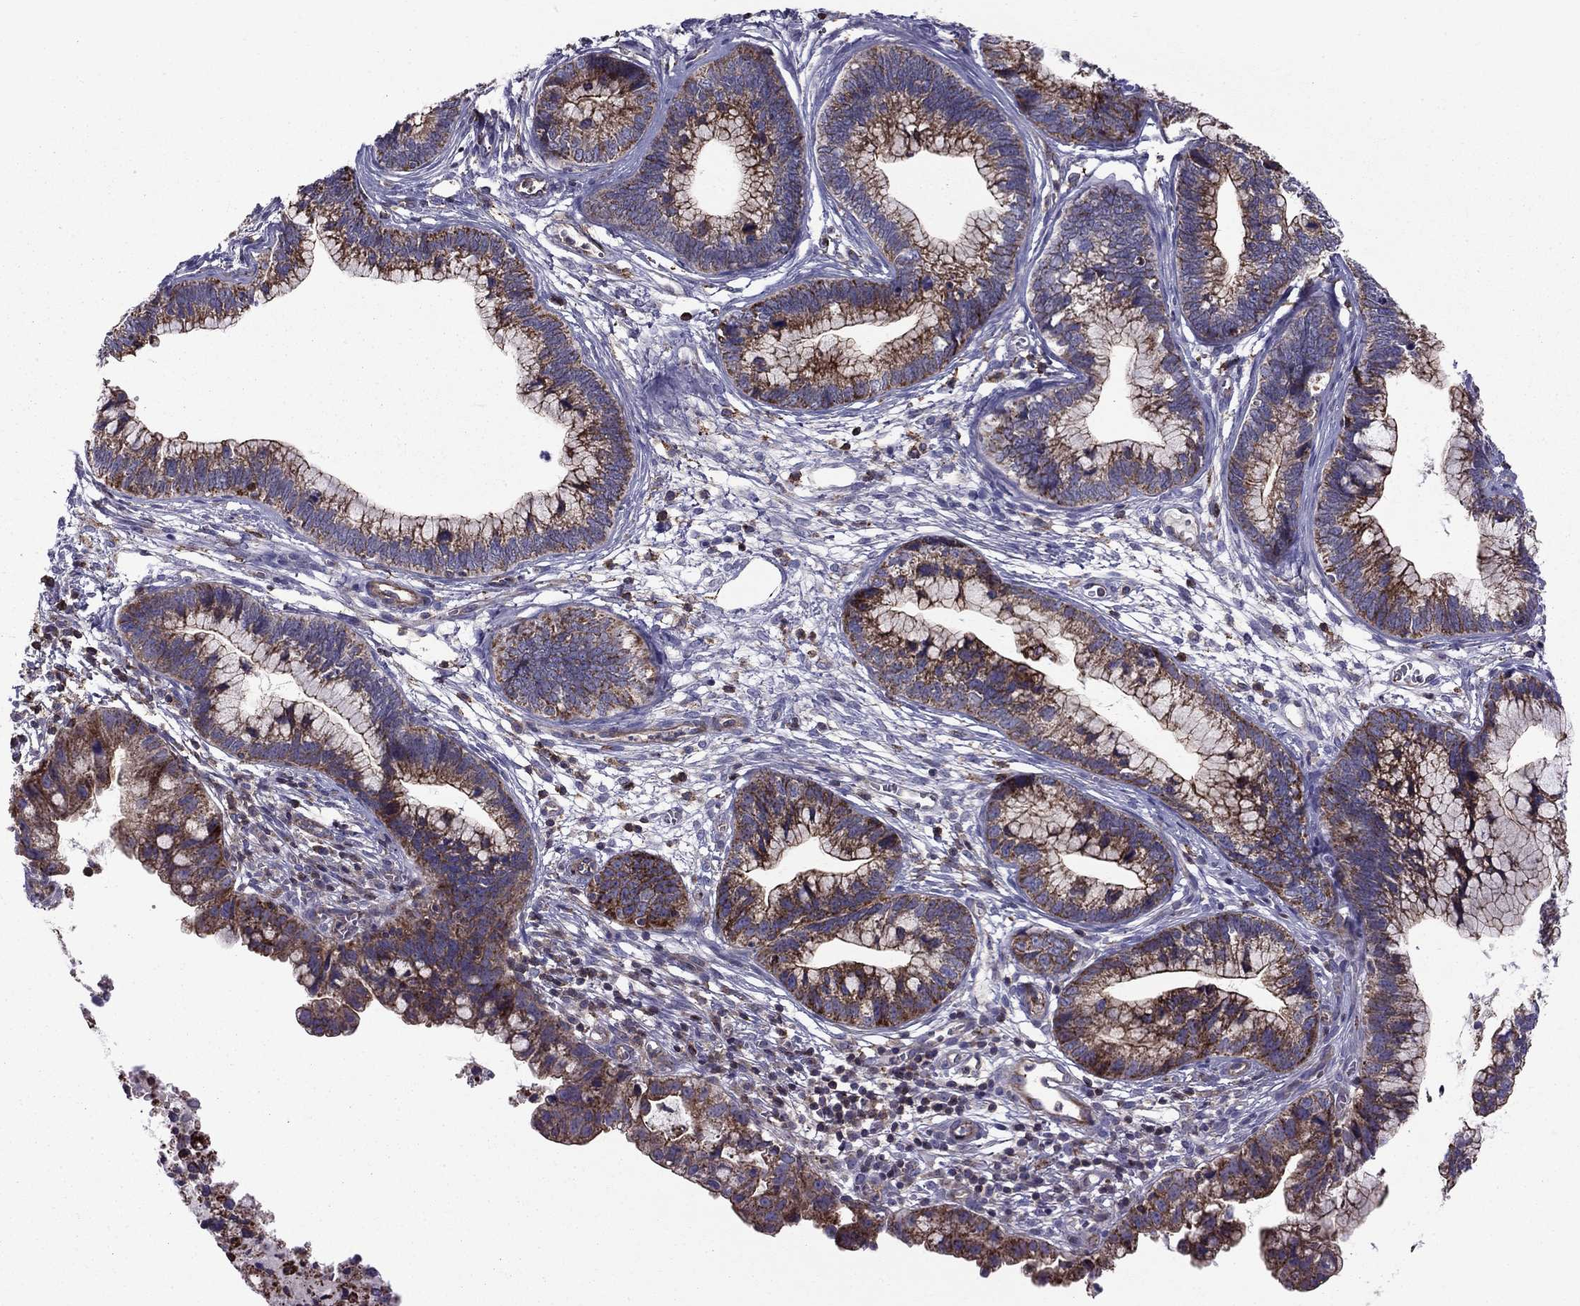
{"staining": {"intensity": "strong", "quantity": "25%-75%", "location": "cytoplasmic/membranous"}, "tissue": "cervical cancer", "cell_type": "Tumor cells", "image_type": "cancer", "snomed": [{"axis": "morphology", "description": "Adenocarcinoma, NOS"}, {"axis": "topography", "description": "Cervix"}], "caption": "An IHC image of neoplastic tissue is shown. Protein staining in brown labels strong cytoplasmic/membranous positivity in cervical cancer within tumor cells.", "gene": "ALG6", "patient": {"sex": "female", "age": 44}}